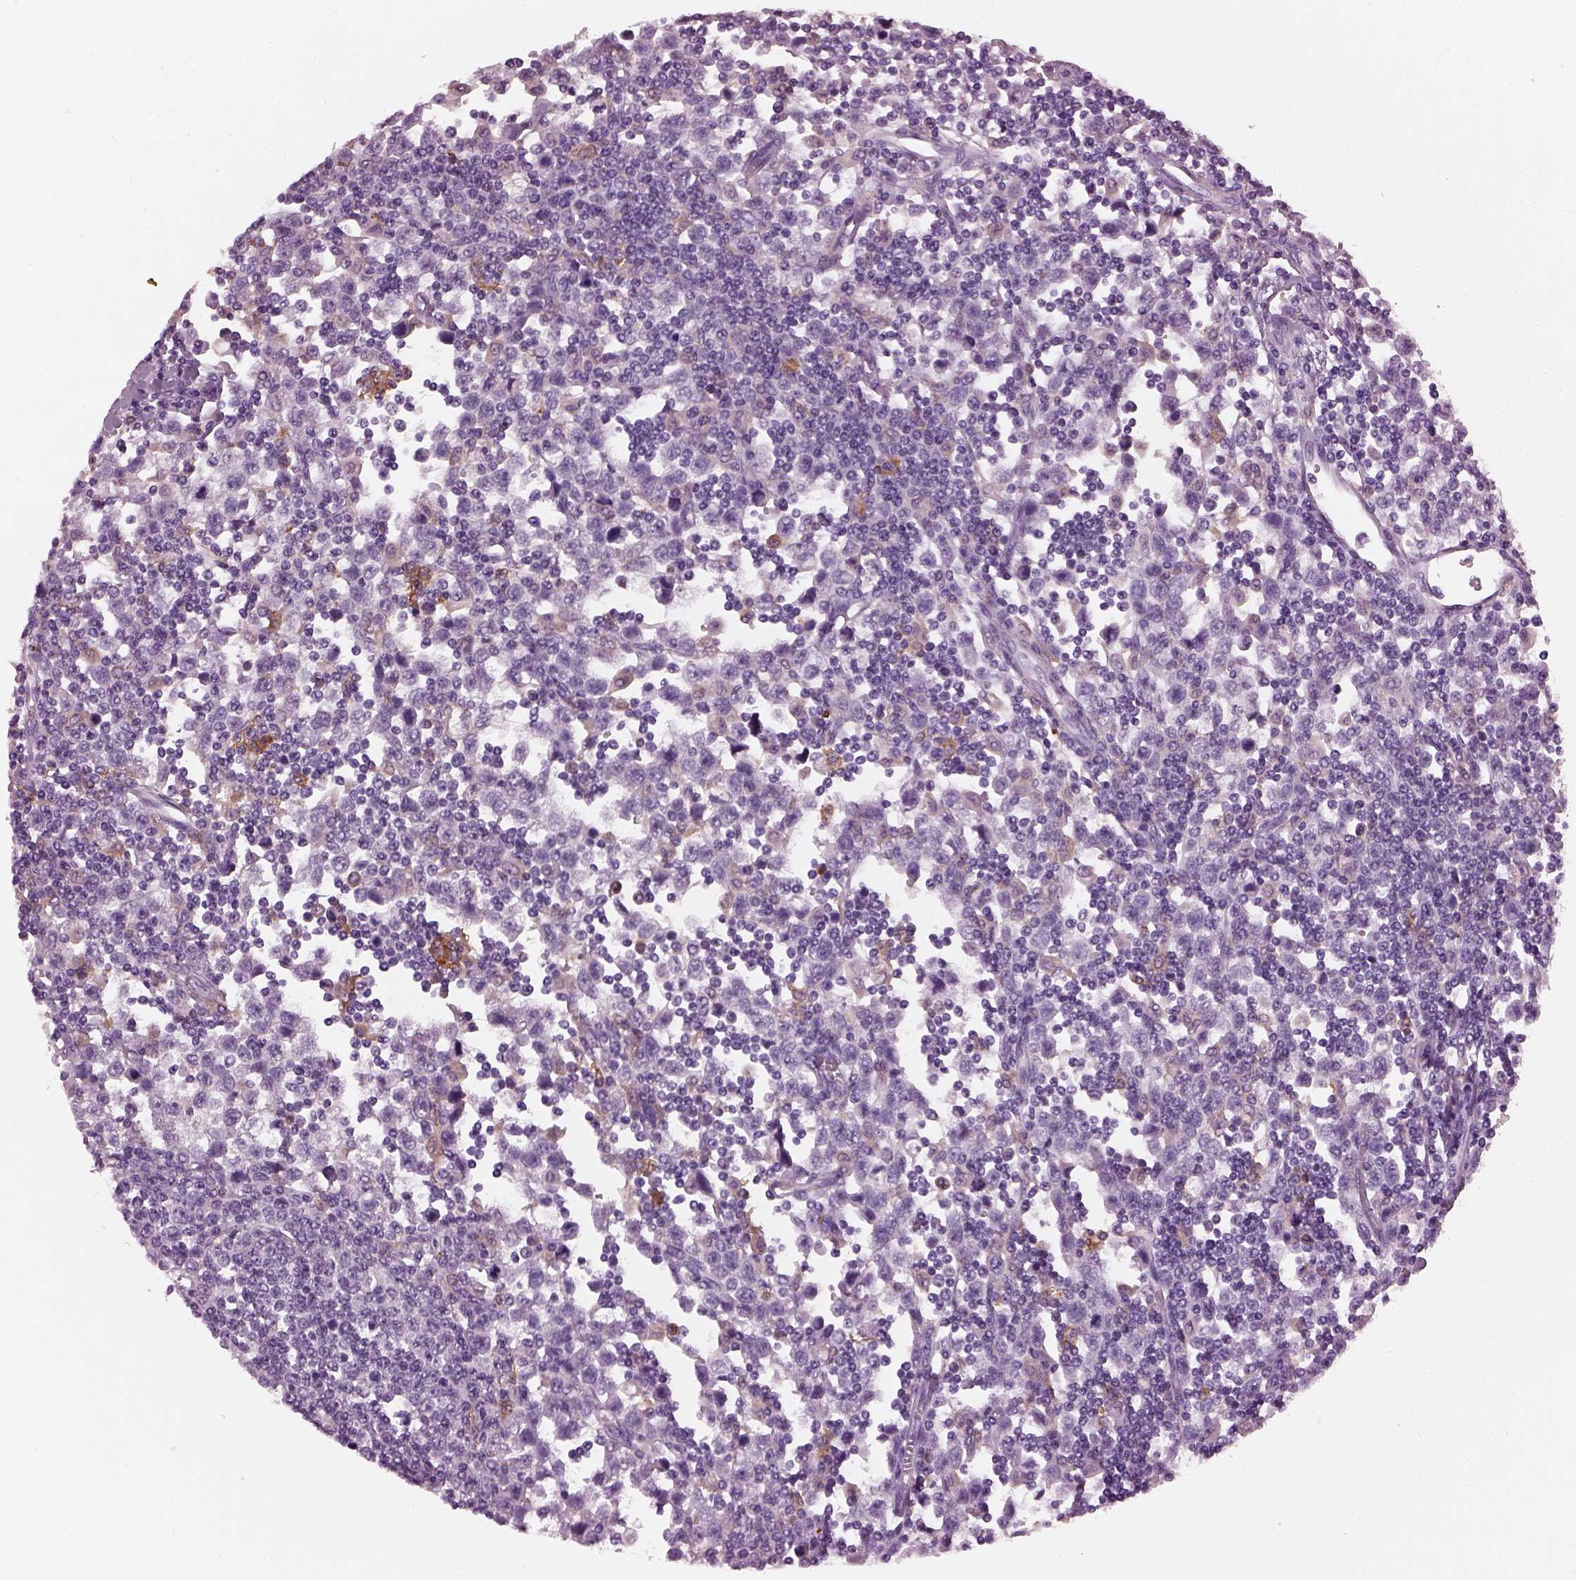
{"staining": {"intensity": "negative", "quantity": "none", "location": "none"}, "tissue": "testis cancer", "cell_type": "Tumor cells", "image_type": "cancer", "snomed": [{"axis": "morphology", "description": "Seminoma, NOS"}, {"axis": "topography", "description": "Testis"}], "caption": "IHC histopathology image of testis seminoma stained for a protein (brown), which reveals no expression in tumor cells.", "gene": "SHTN1", "patient": {"sex": "male", "age": 34}}